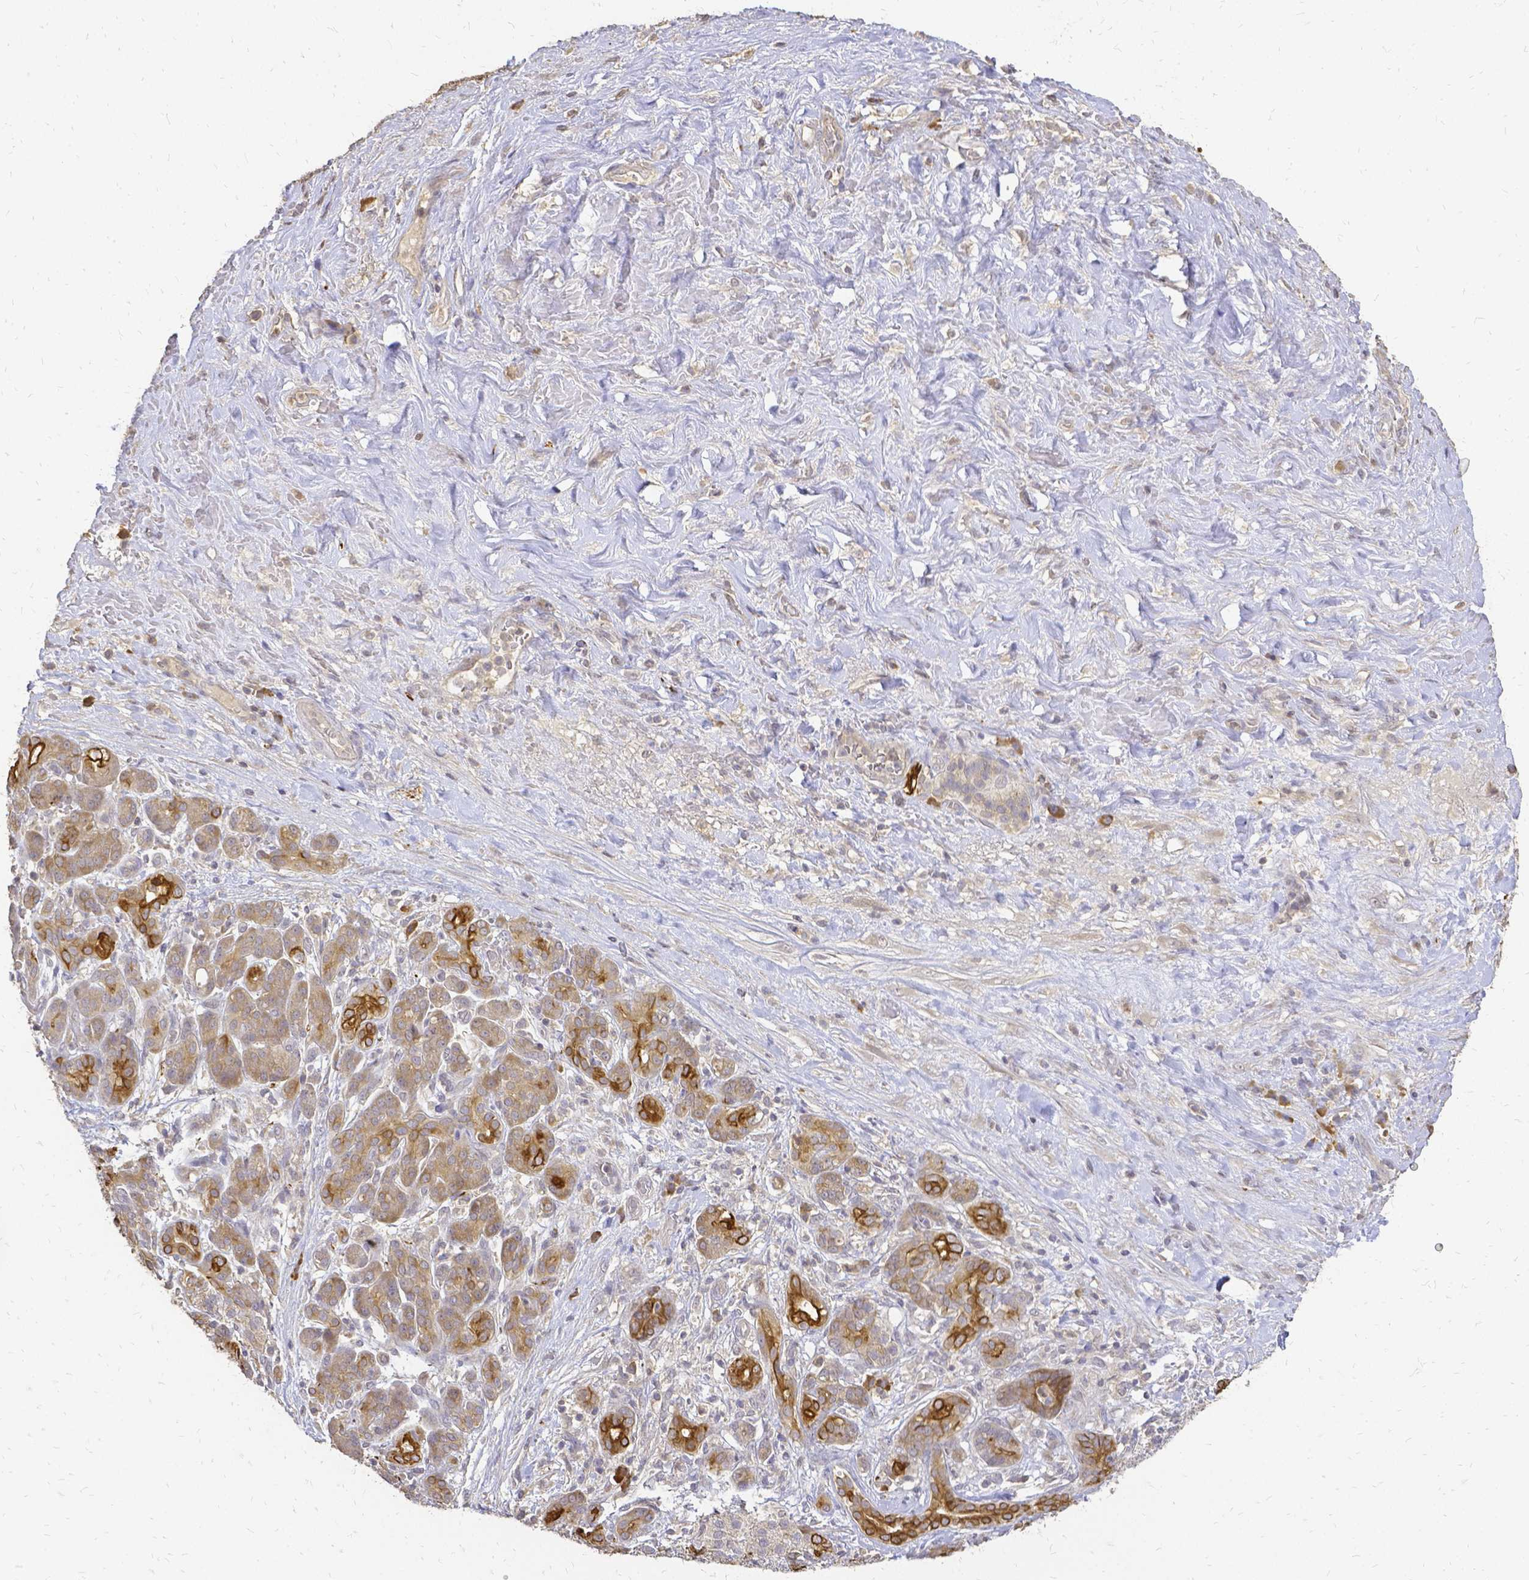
{"staining": {"intensity": "moderate", "quantity": "25%-75%", "location": "cytoplasmic/membranous"}, "tissue": "pancreatic cancer", "cell_type": "Tumor cells", "image_type": "cancer", "snomed": [{"axis": "morphology", "description": "Adenocarcinoma, NOS"}, {"axis": "topography", "description": "Pancreas"}], "caption": "Pancreatic cancer (adenocarcinoma) stained with immunohistochemistry shows moderate cytoplasmic/membranous expression in about 25%-75% of tumor cells.", "gene": "CIB1", "patient": {"sex": "male", "age": 44}}